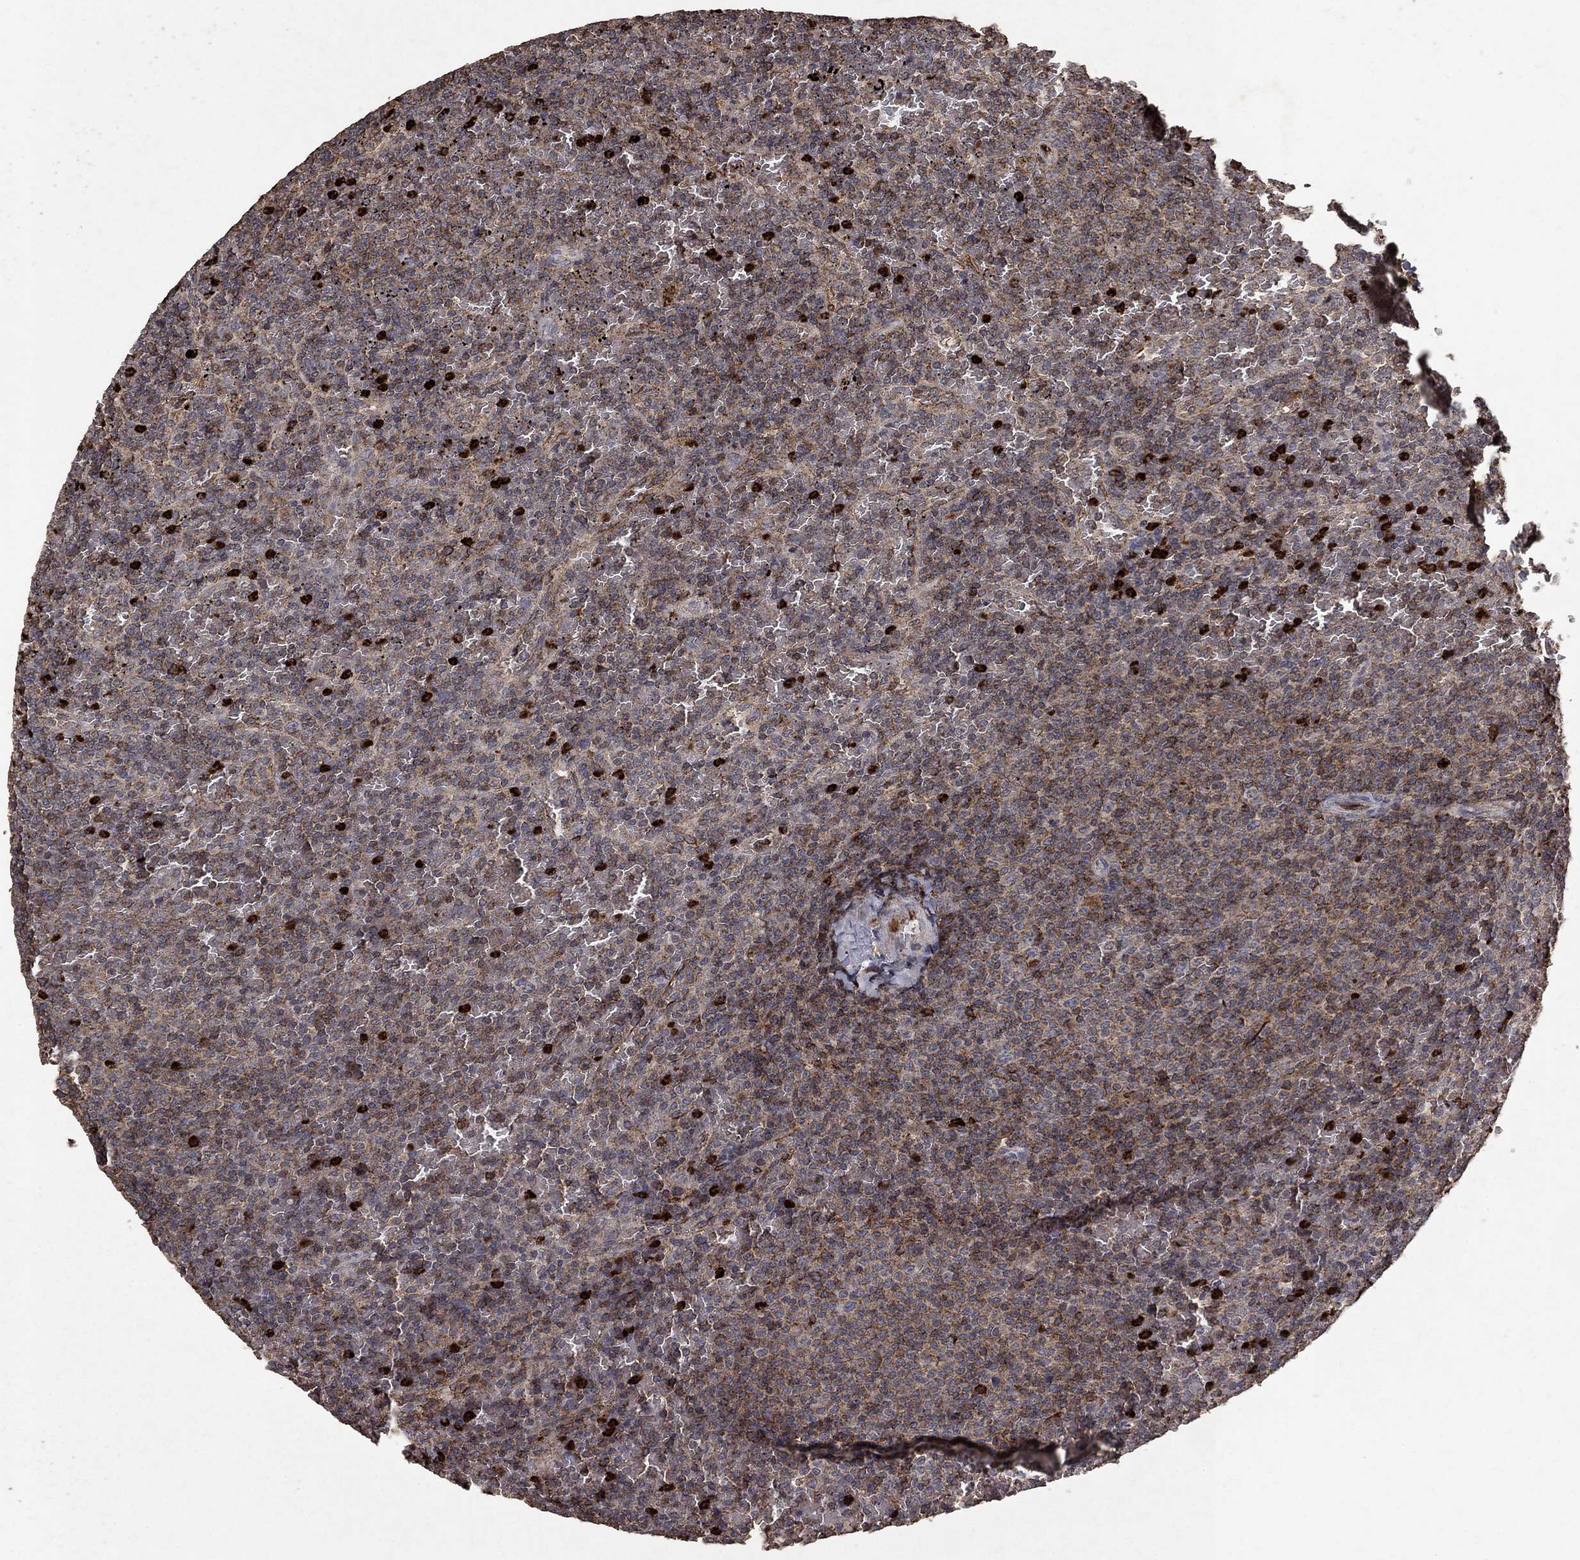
{"staining": {"intensity": "weak", "quantity": "25%-75%", "location": "cytoplasmic/membranous"}, "tissue": "lymphoma", "cell_type": "Tumor cells", "image_type": "cancer", "snomed": [{"axis": "morphology", "description": "Malignant lymphoma, non-Hodgkin's type, Low grade"}, {"axis": "topography", "description": "Spleen"}], "caption": "Tumor cells exhibit low levels of weak cytoplasmic/membranous staining in approximately 25%-75% of cells in human lymphoma. Using DAB (brown) and hematoxylin (blue) stains, captured at high magnification using brightfield microscopy.", "gene": "CD24", "patient": {"sex": "female", "age": 77}}